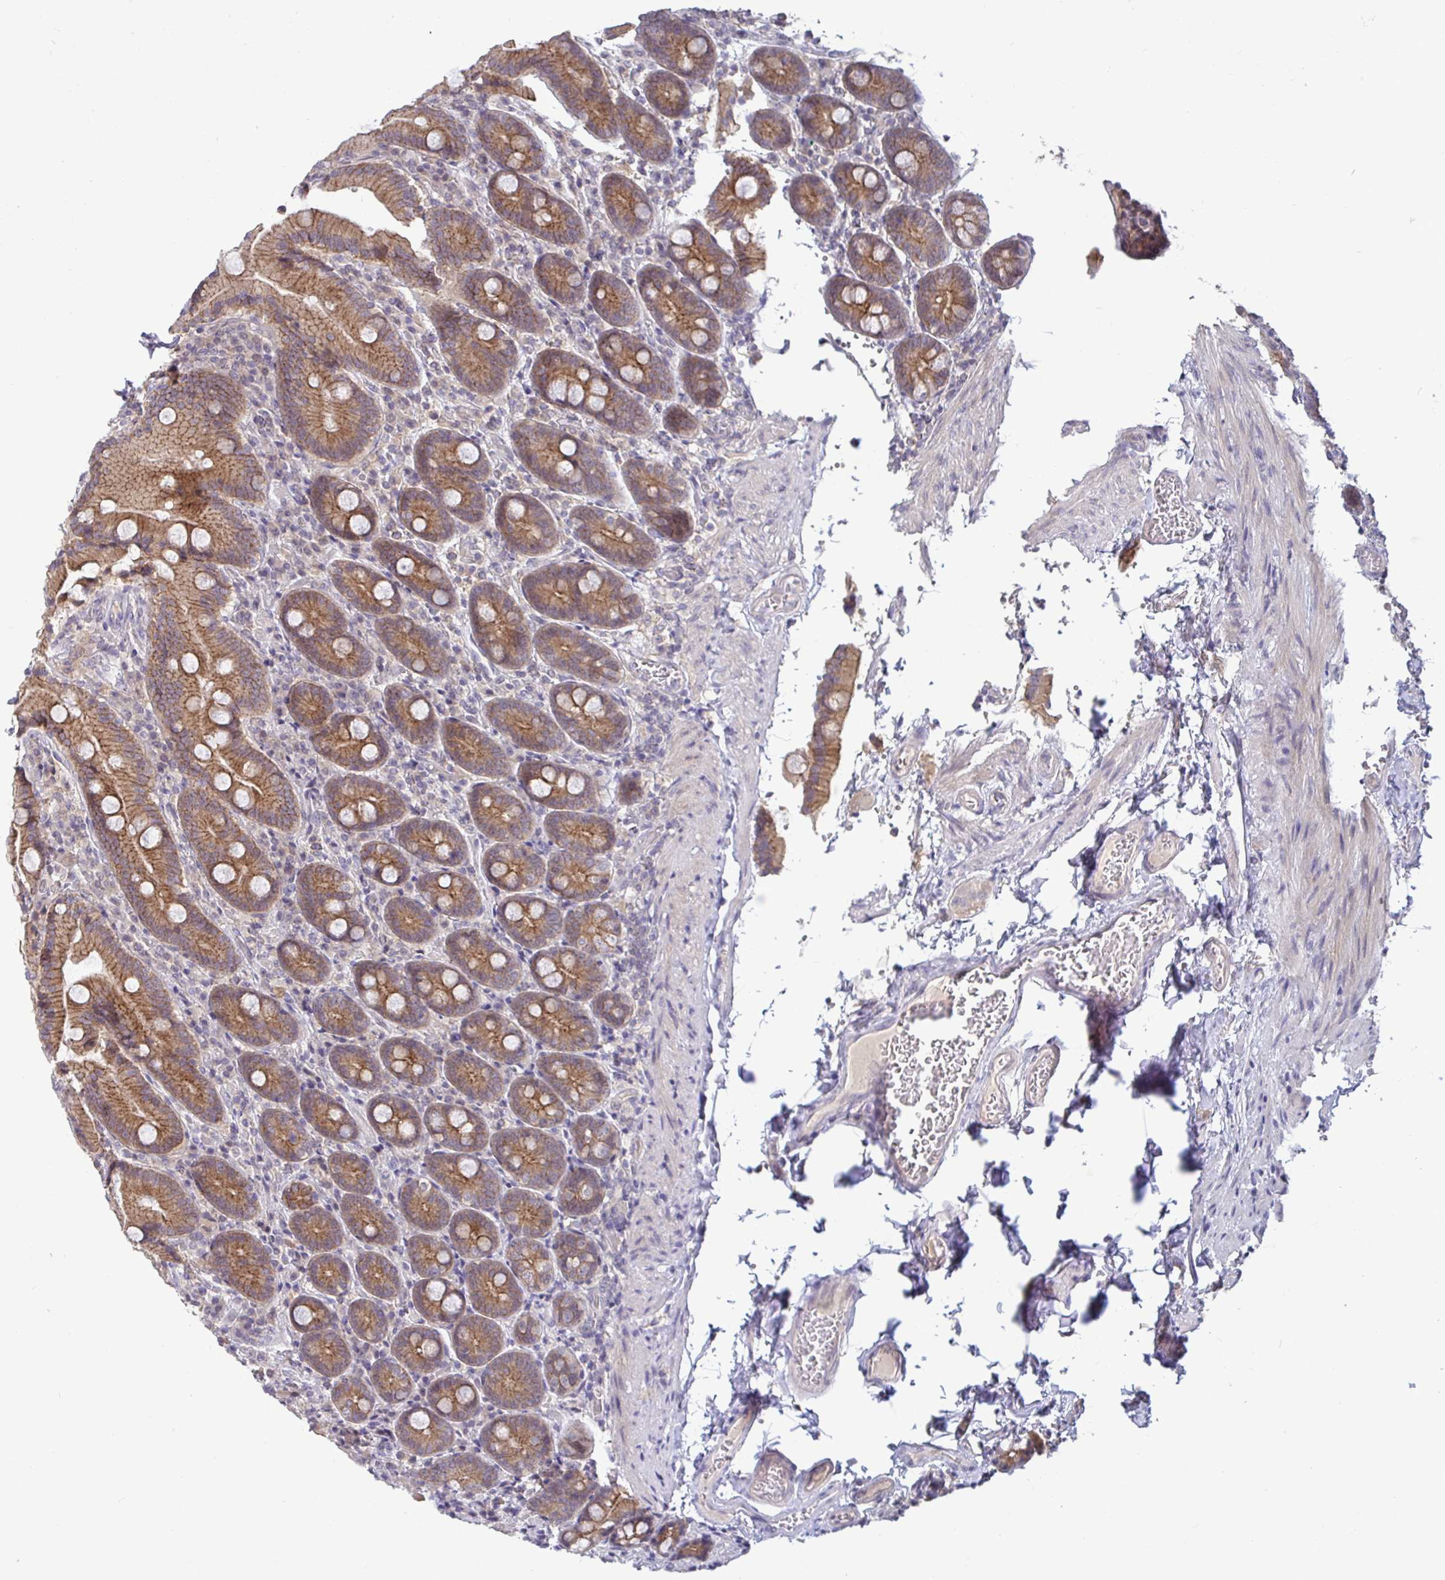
{"staining": {"intensity": "moderate", "quantity": ">75%", "location": "cytoplasmic/membranous"}, "tissue": "duodenum", "cell_type": "Glandular cells", "image_type": "normal", "snomed": [{"axis": "morphology", "description": "Normal tissue, NOS"}, {"axis": "topography", "description": "Duodenum"}], "caption": "The histopathology image reveals immunohistochemical staining of unremarkable duodenum. There is moderate cytoplasmic/membranous positivity is seen in about >75% of glandular cells.", "gene": "GSTM1", "patient": {"sex": "female", "age": 62}}